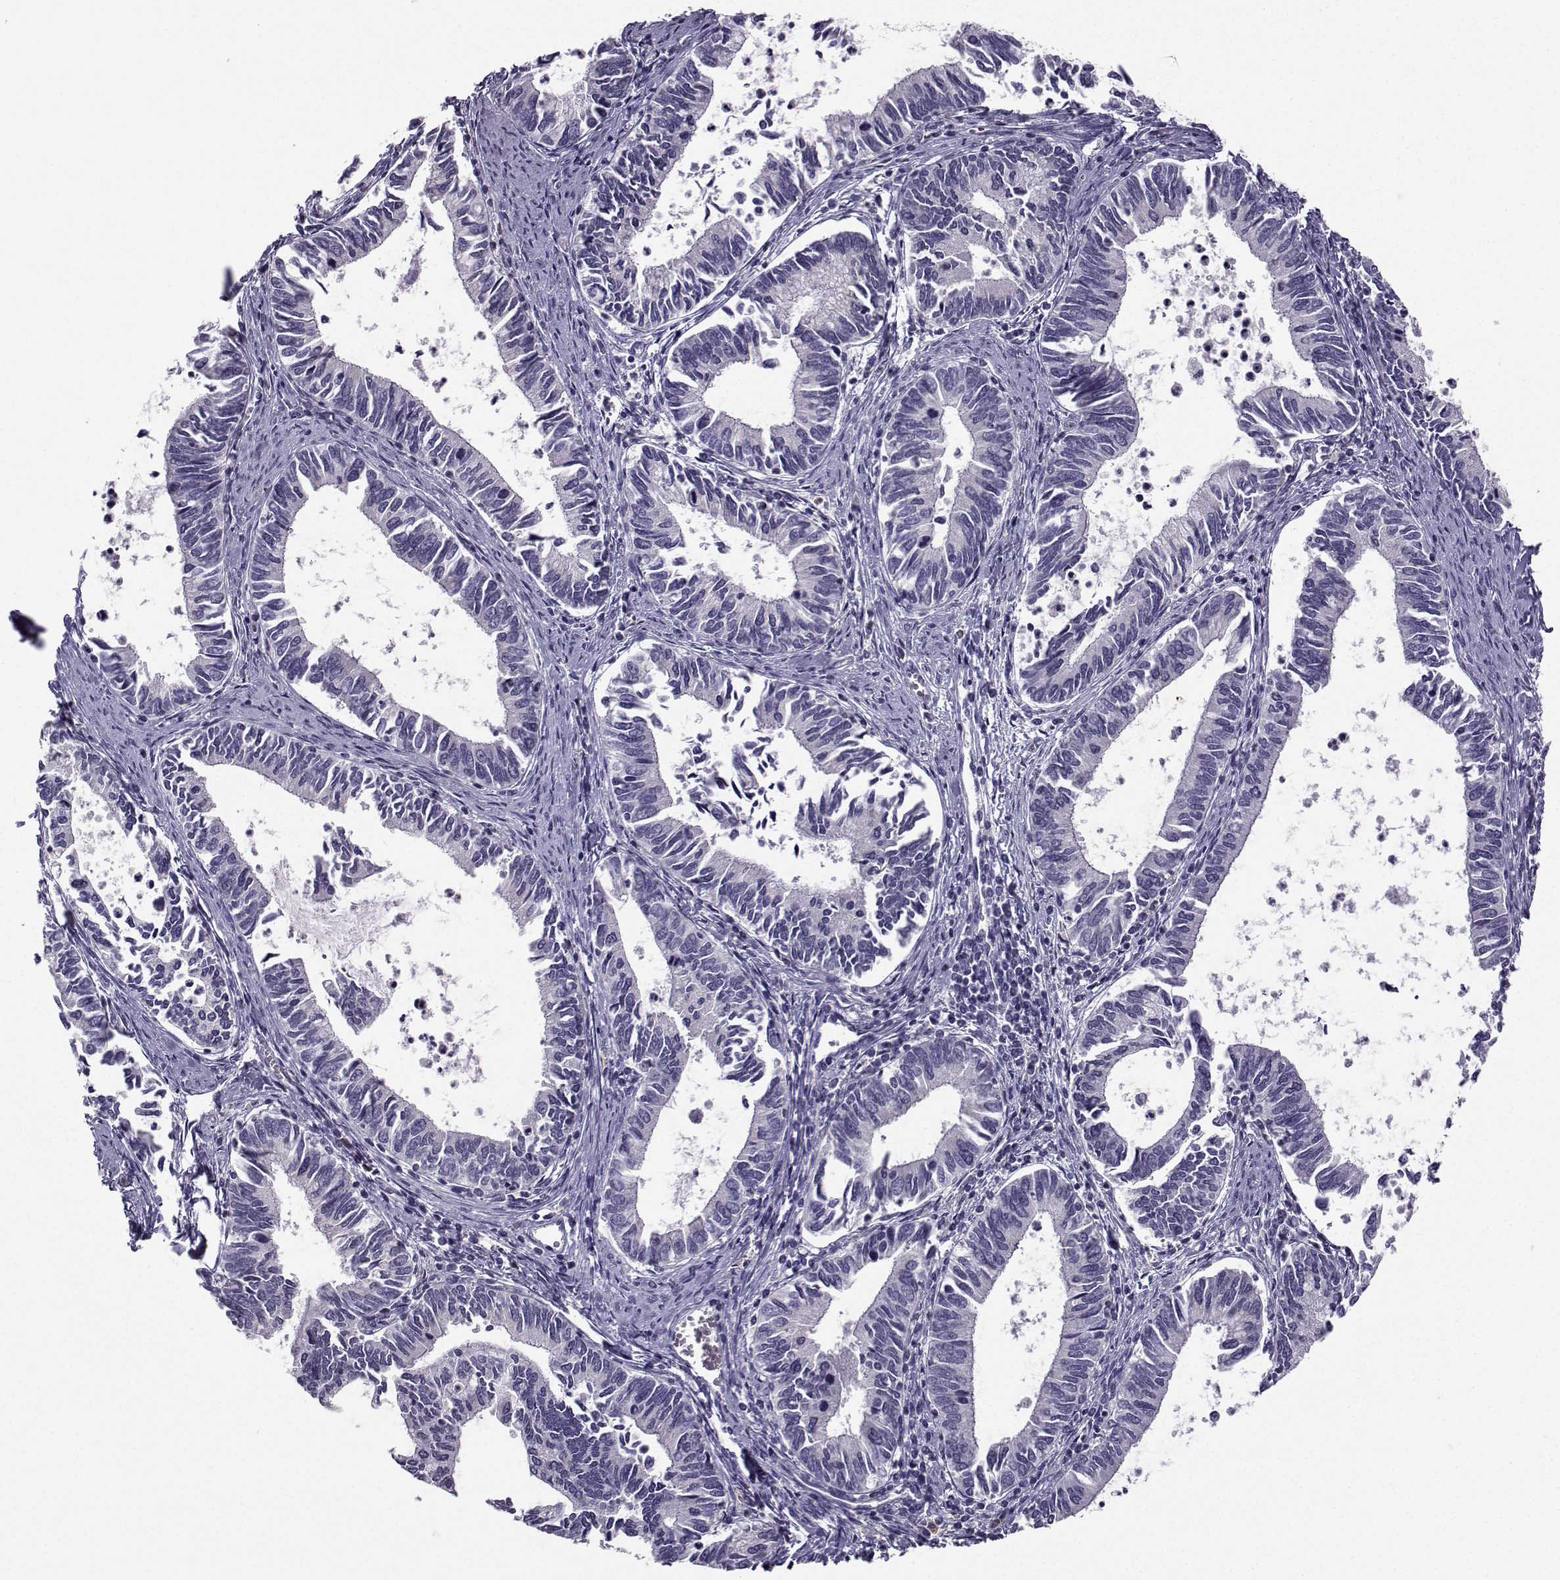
{"staining": {"intensity": "negative", "quantity": "none", "location": "none"}, "tissue": "cervical cancer", "cell_type": "Tumor cells", "image_type": "cancer", "snomed": [{"axis": "morphology", "description": "Adenocarcinoma, NOS"}, {"axis": "topography", "description": "Cervix"}], "caption": "This is an IHC image of cervical adenocarcinoma. There is no expression in tumor cells.", "gene": "FCAMR", "patient": {"sex": "female", "age": 42}}